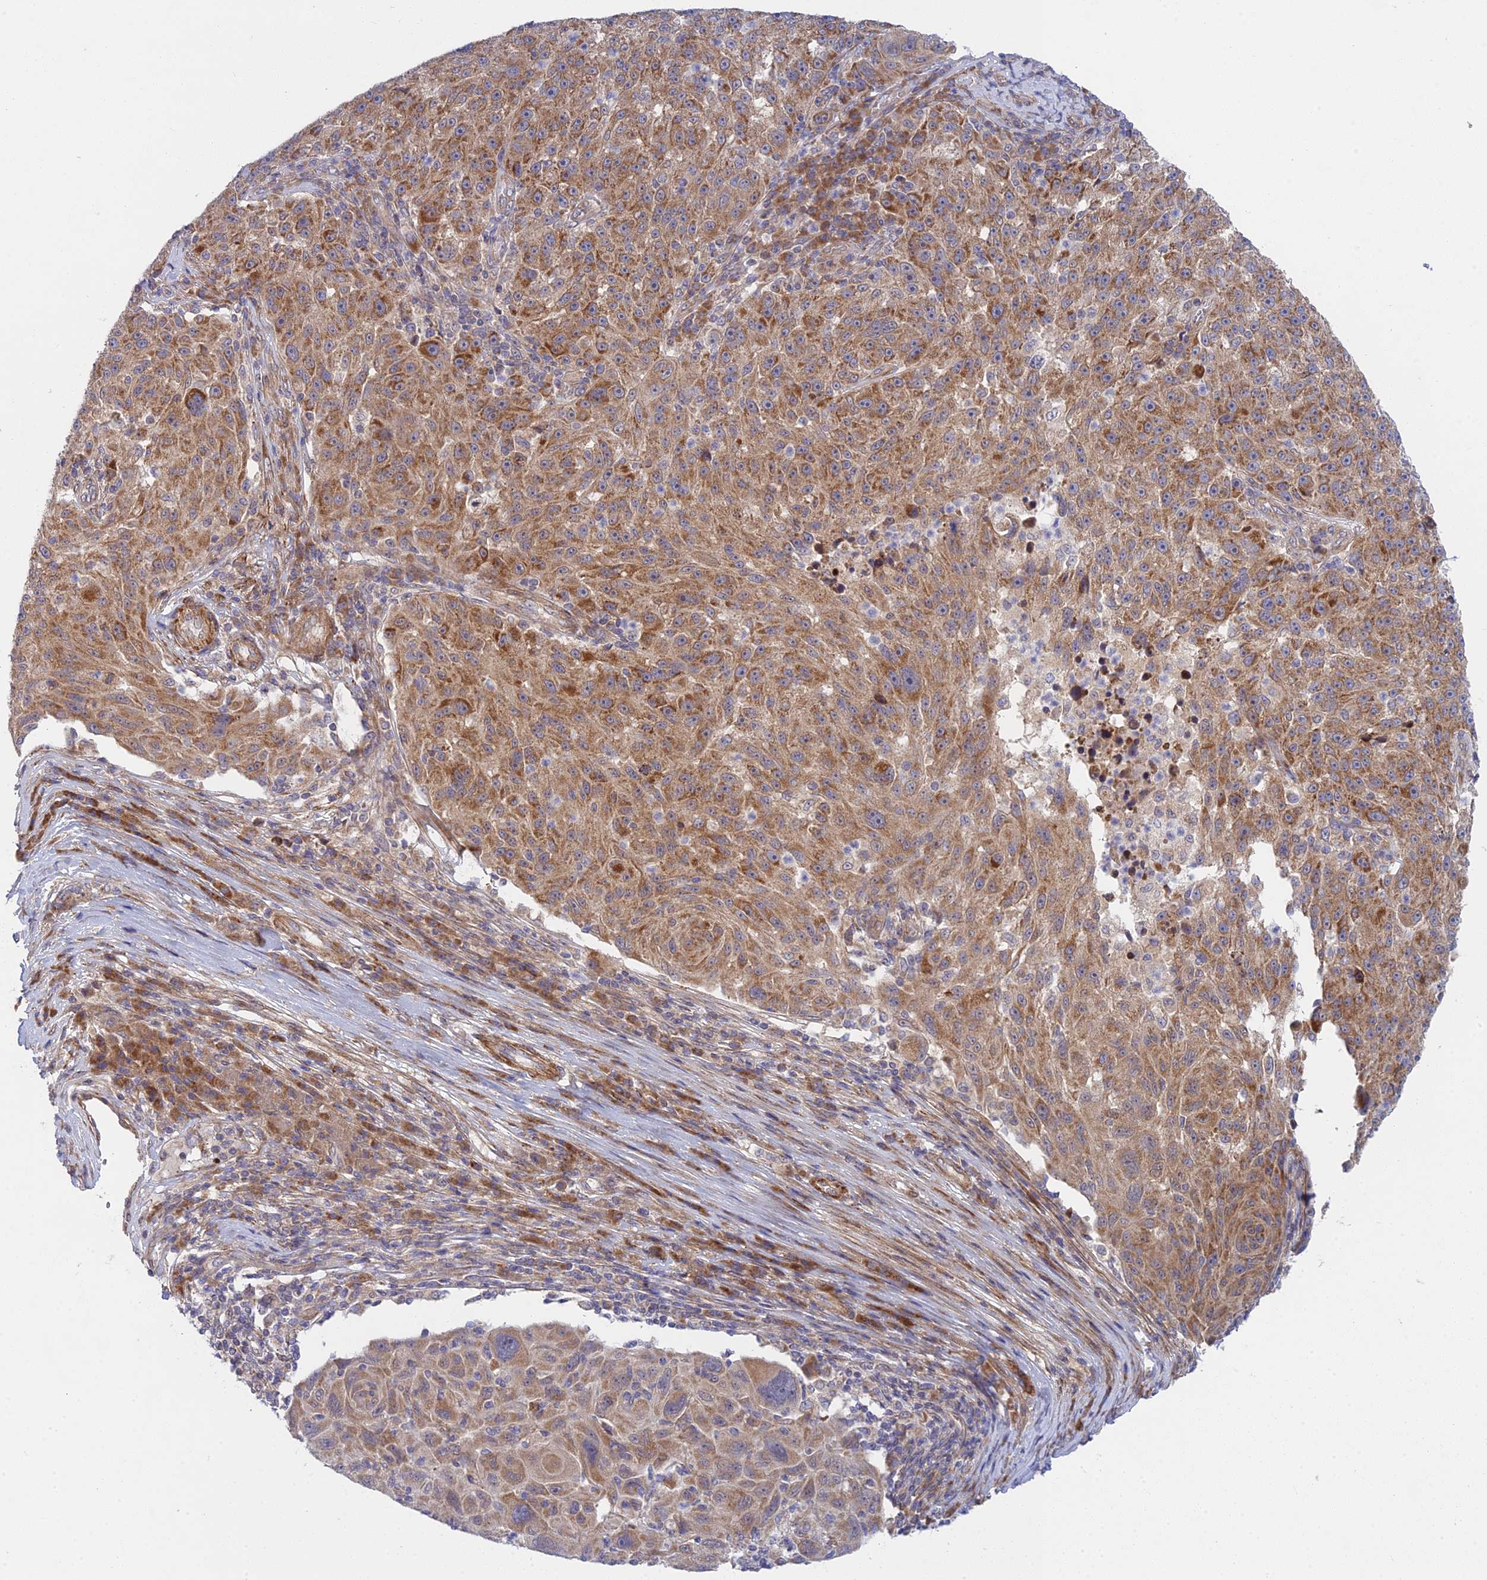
{"staining": {"intensity": "strong", "quantity": ">75%", "location": "cytoplasmic/membranous"}, "tissue": "melanoma", "cell_type": "Tumor cells", "image_type": "cancer", "snomed": [{"axis": "morphology", "description": "Malignant melanoma, NOS"}, {"axis": "topography", "description": "Skin"}], "caption": "Malignant melanoma stained with a protein marker exhibits strong staining in tumor cells.", "gene": "INCA1", "patient": {"sex": "male", "age": 53}}